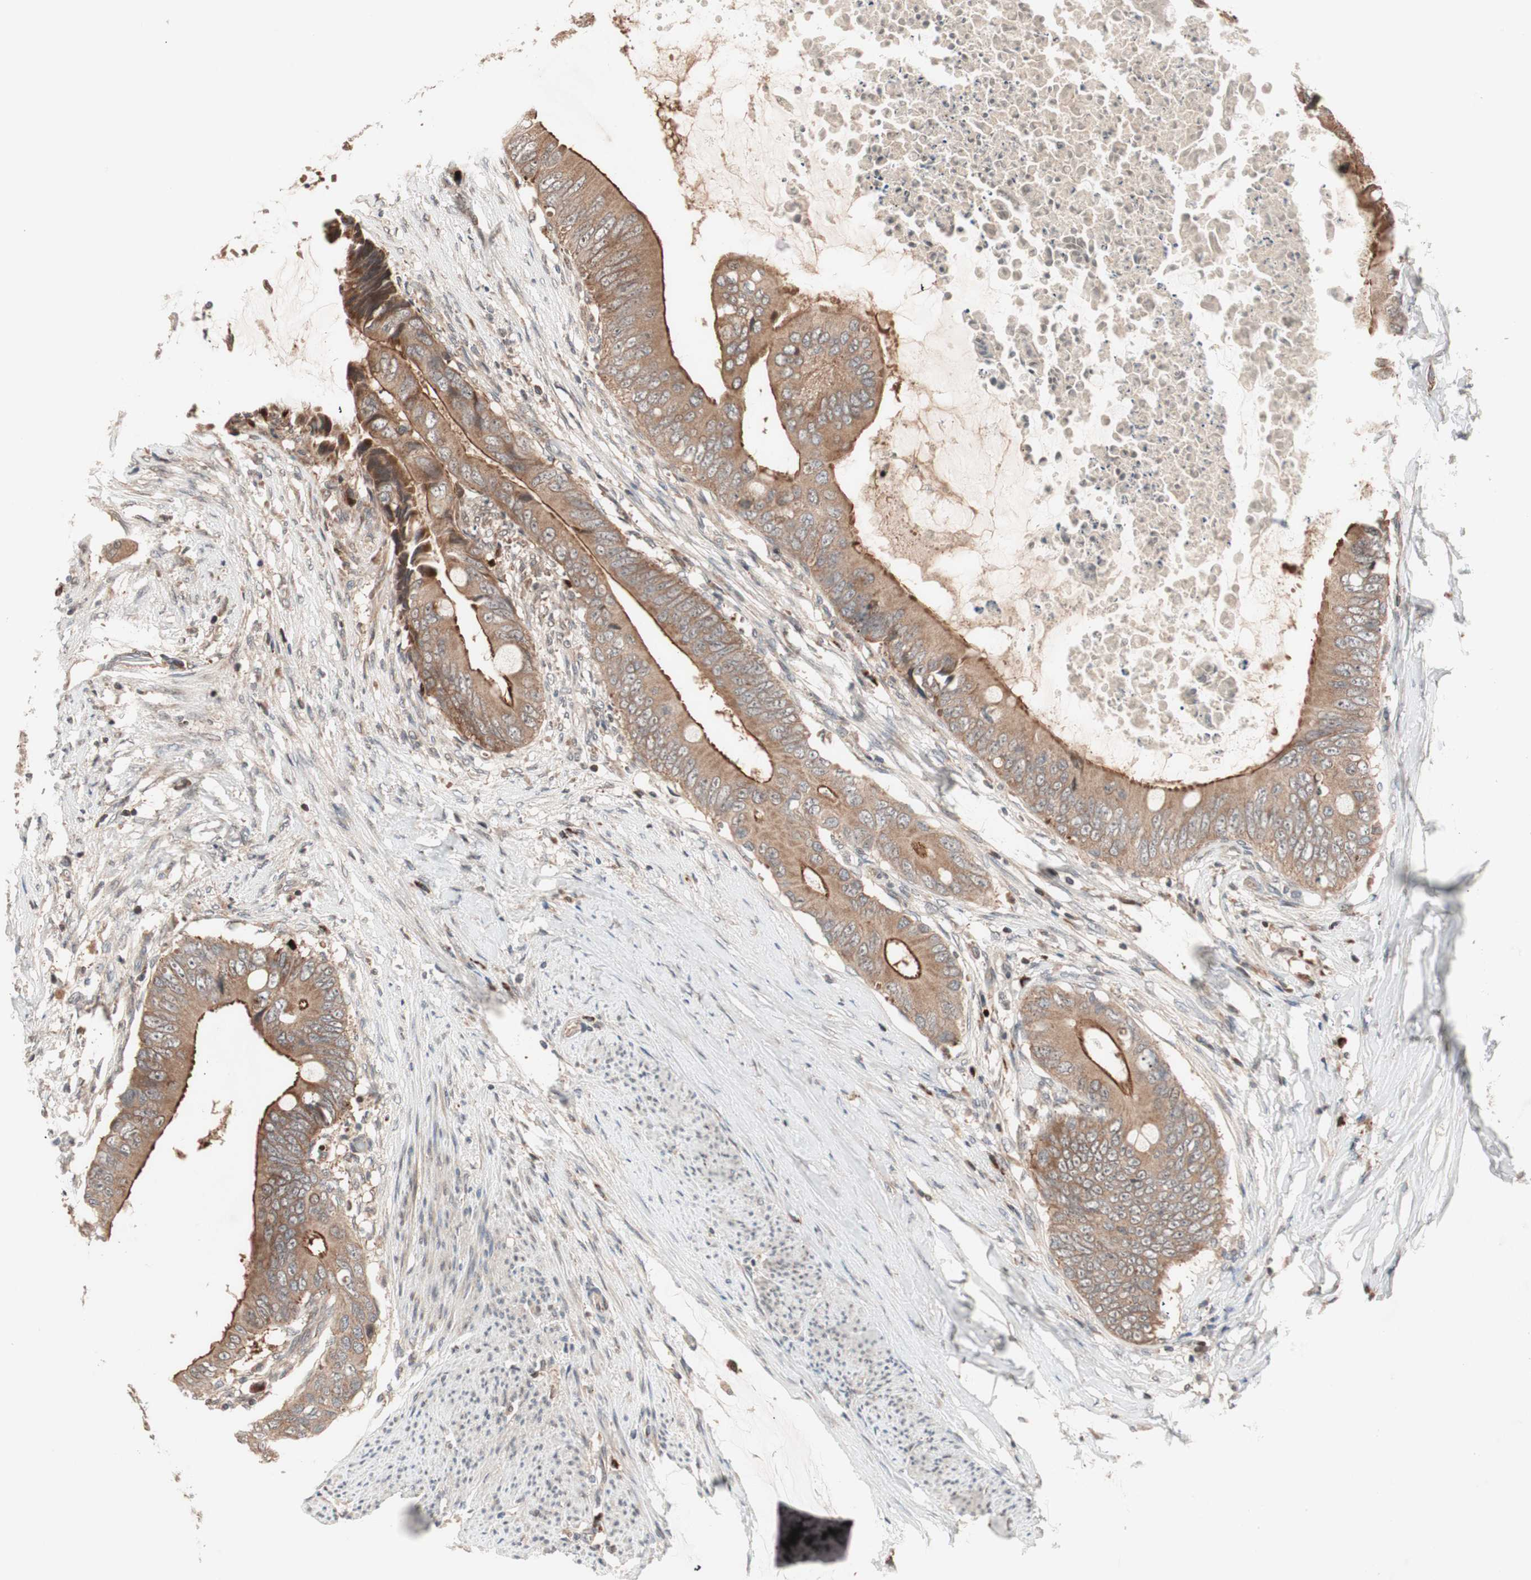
{"staining": {"intensity": "moderate", "quantity": ">75%", "location": "cytoplasmic/membranous"}, "tissue": "colorectal cancer", "cell_type": "Tumor cells", "image_type": "cancer", "snomed": [{"axis": "morphology", "description": "Normal tissue, NOS"}, {"axis": "morphology", "description": "Adenocarcinoma, NOS"}, {"axis": "topography", "description": "Rectum"}, {"axis": "topography", "description": "Peripheral nerve tissue"}], "caption": "Immunohistochemical staining of human colorectal cancer demonstrates moderate cytoplasmic/membranous protein staining in approximately >75% of tumor cells. (IHC, brightfield microscopy, high magnification).", "gene": "NF2", "patient": {"sex": "female", "age": 77}}